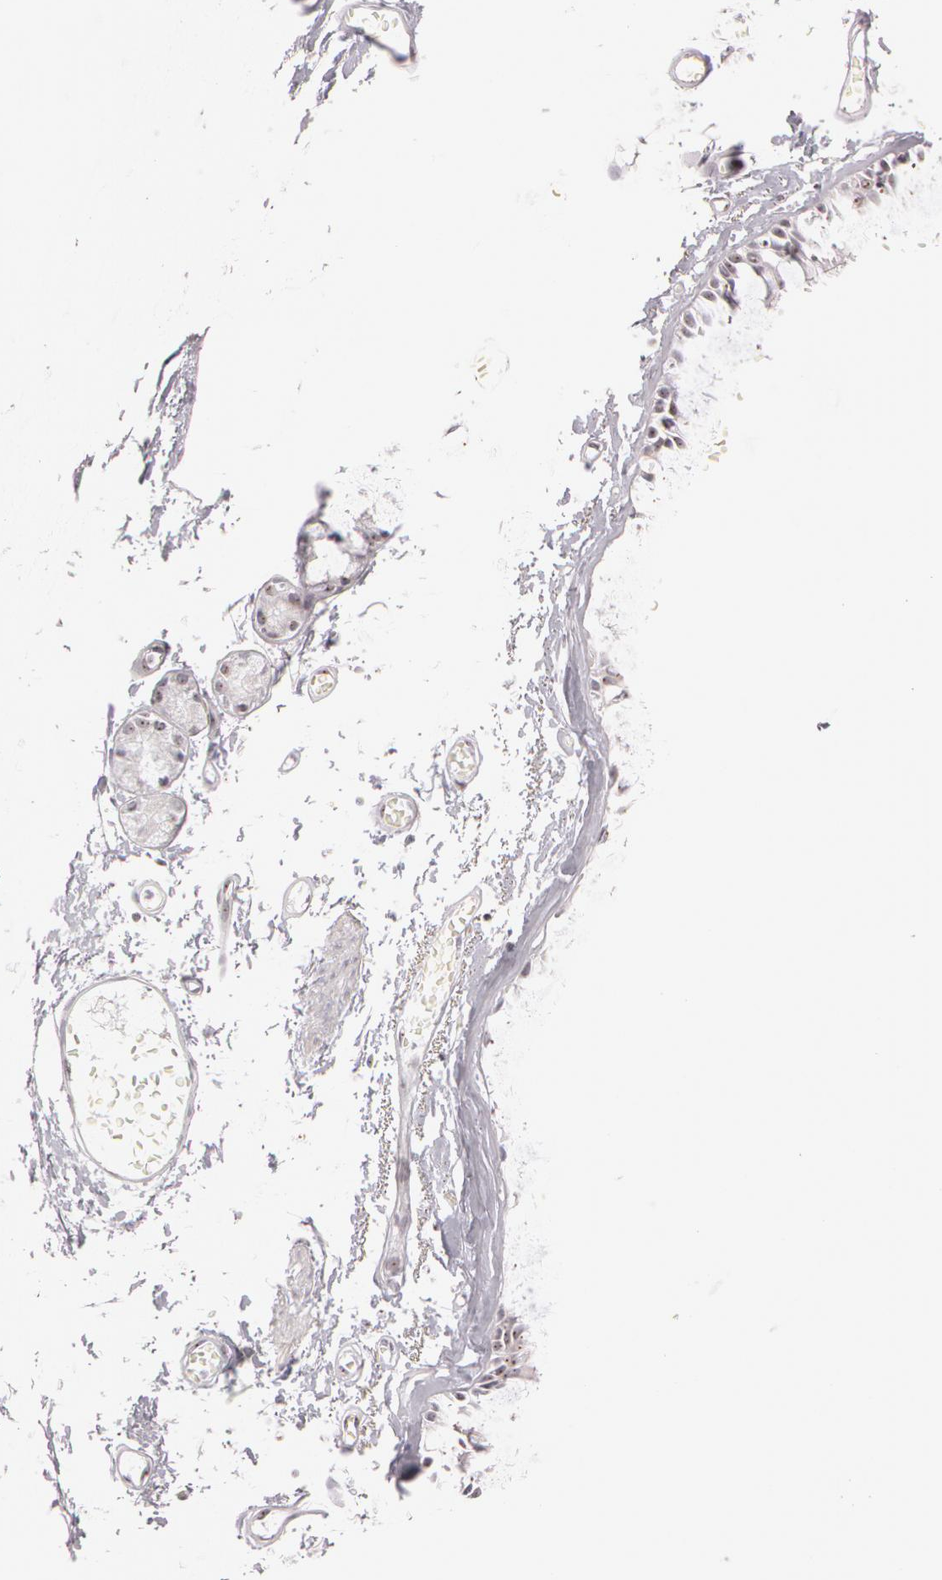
{"staining": {"intensity": "moderate", "quantity": ">75%", "location": "nuclear"}, "tissue": "bronchus", "cell_type": "Respiratory epithelial cells", "image_type": "normal", "snomed": [{"axis": "morphology", "description": "Normal tissue, NOS"}, {"axis": "topography", "description": "Bronchus"}, {"axis": "topography", "description": "Lung"}], "caption": "Protein analysis of normal bronchus displays moderate nuclear staining in about >75% of respiratory epithelial cells. (IHC, brightfield microscopy, high magnification).", "gene": "FBL", "patient": {"sex": "female", "age": 56}}